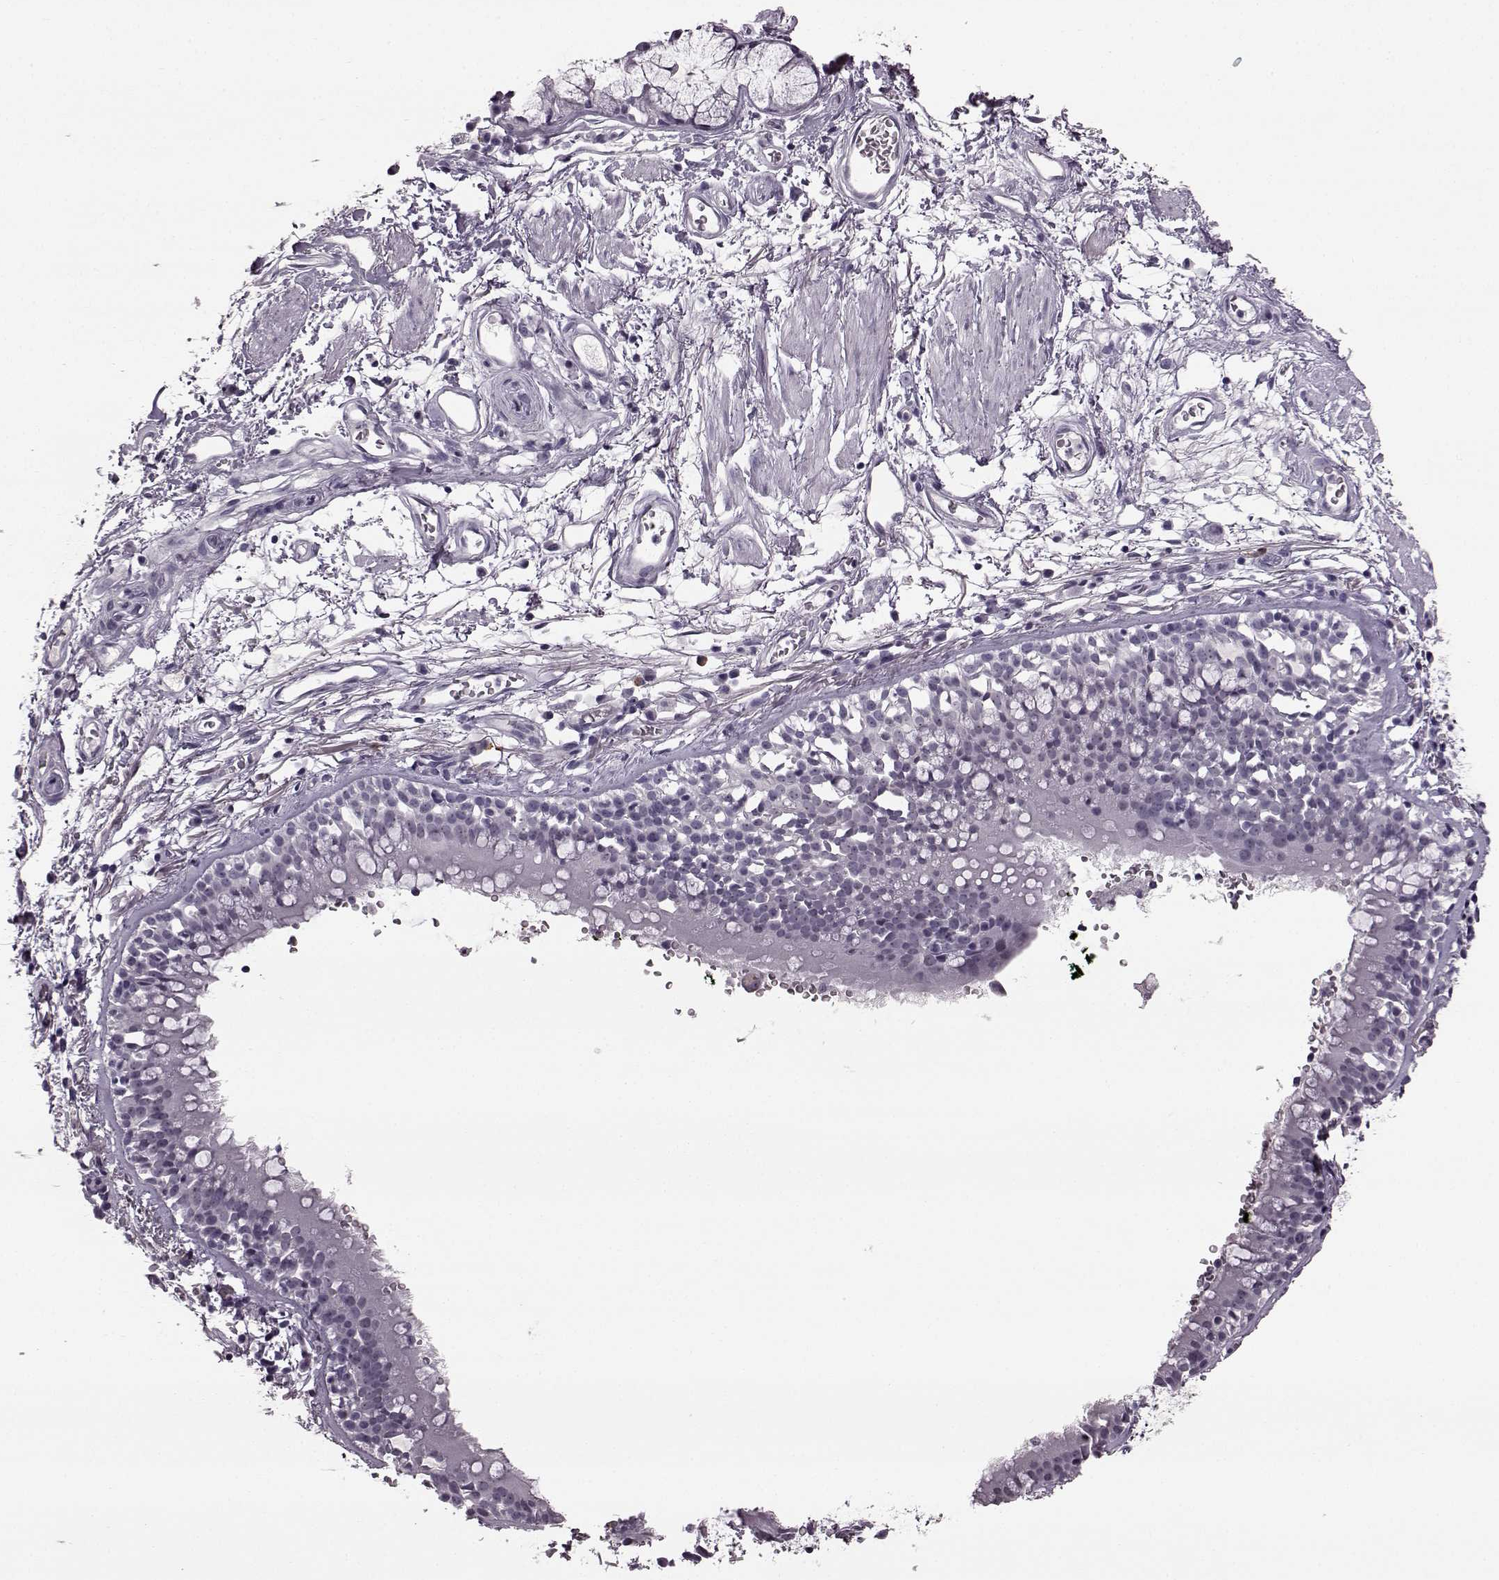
{"staining": {"intensity": "negative", "quantity": "none", "location": "none"}, "tissue": "adipose tissue", "cell_type": "Adipocytes", "image_type": "normal", "snomed": [{"axis": "morphology", "description": "Normal tissue, NOS"}, {"axis": "topography", "description": "Cartilage tissue"}, {"axis": "topography", "description": "Bronchus"}], "caption": "High power microscopy micrograph of an immunohistochemistry (IHC) micrograph of benign adipose tissue, revealing no significant positivity in adipocytes.", "gene": "PRPH2", "patient": {"sex": "male", "age": 58}}